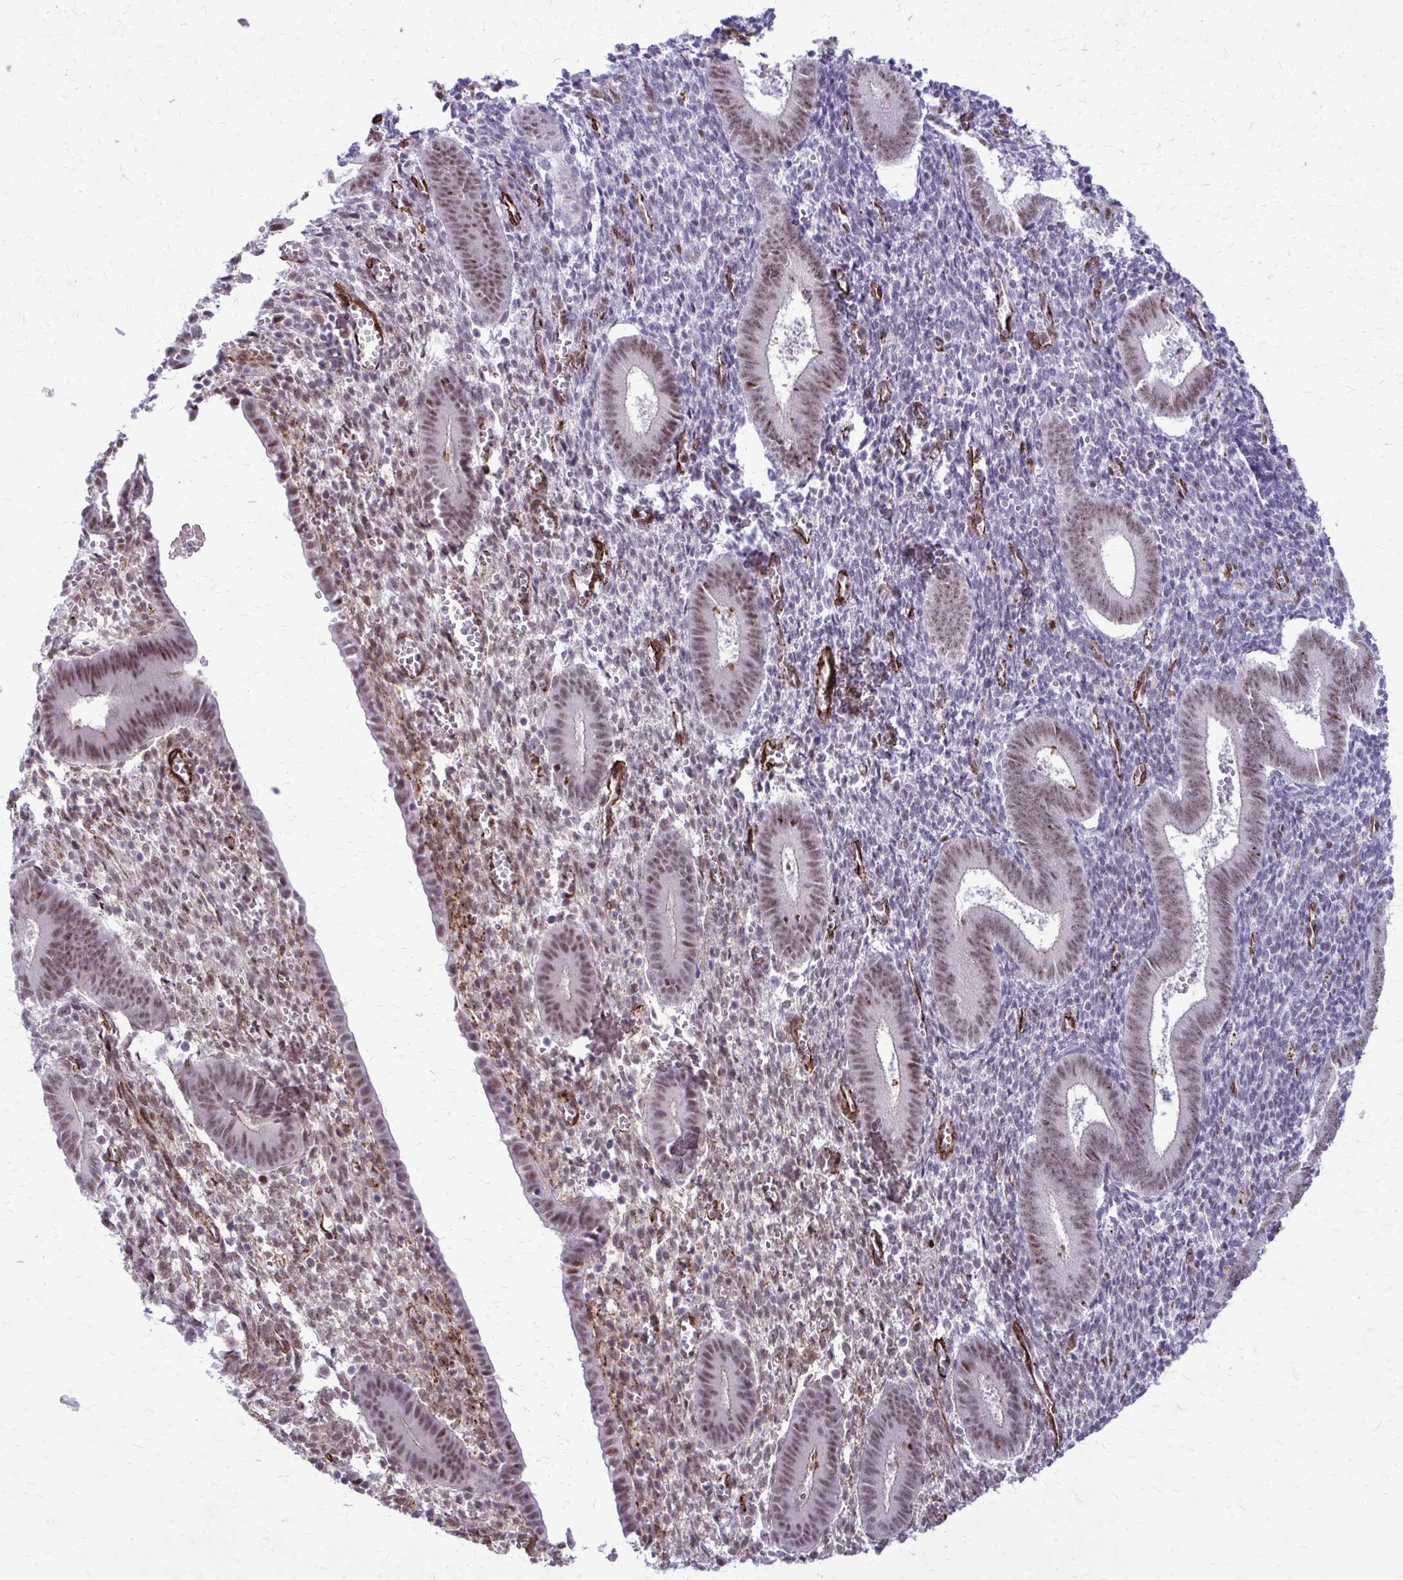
{"staining": {"intensity": "moderate", "quantity": "25%-75%", "location": "cytoplasmic/membranous,nuclear"}, "tissue": "endometrium", "cell_type": "Cells in endometrial stroma", "image_type": "normal", "snomed": [{"axis": "morphology", "description": "Normal tissue, NOS"}, {"axis": "topography", "description": "Endometrium"}], "caption": "Protein expression analysis of unremarkable endometrium reveals moderate cytoplasmic/membranous,nuclear staining in approximately 25%-75% of cells in endometrial stroma. (DAB = brown stain, brightfield microscopy at high magnification).", "gene": "NRBF2", "patient": {"sex": "female", "age": 25}}